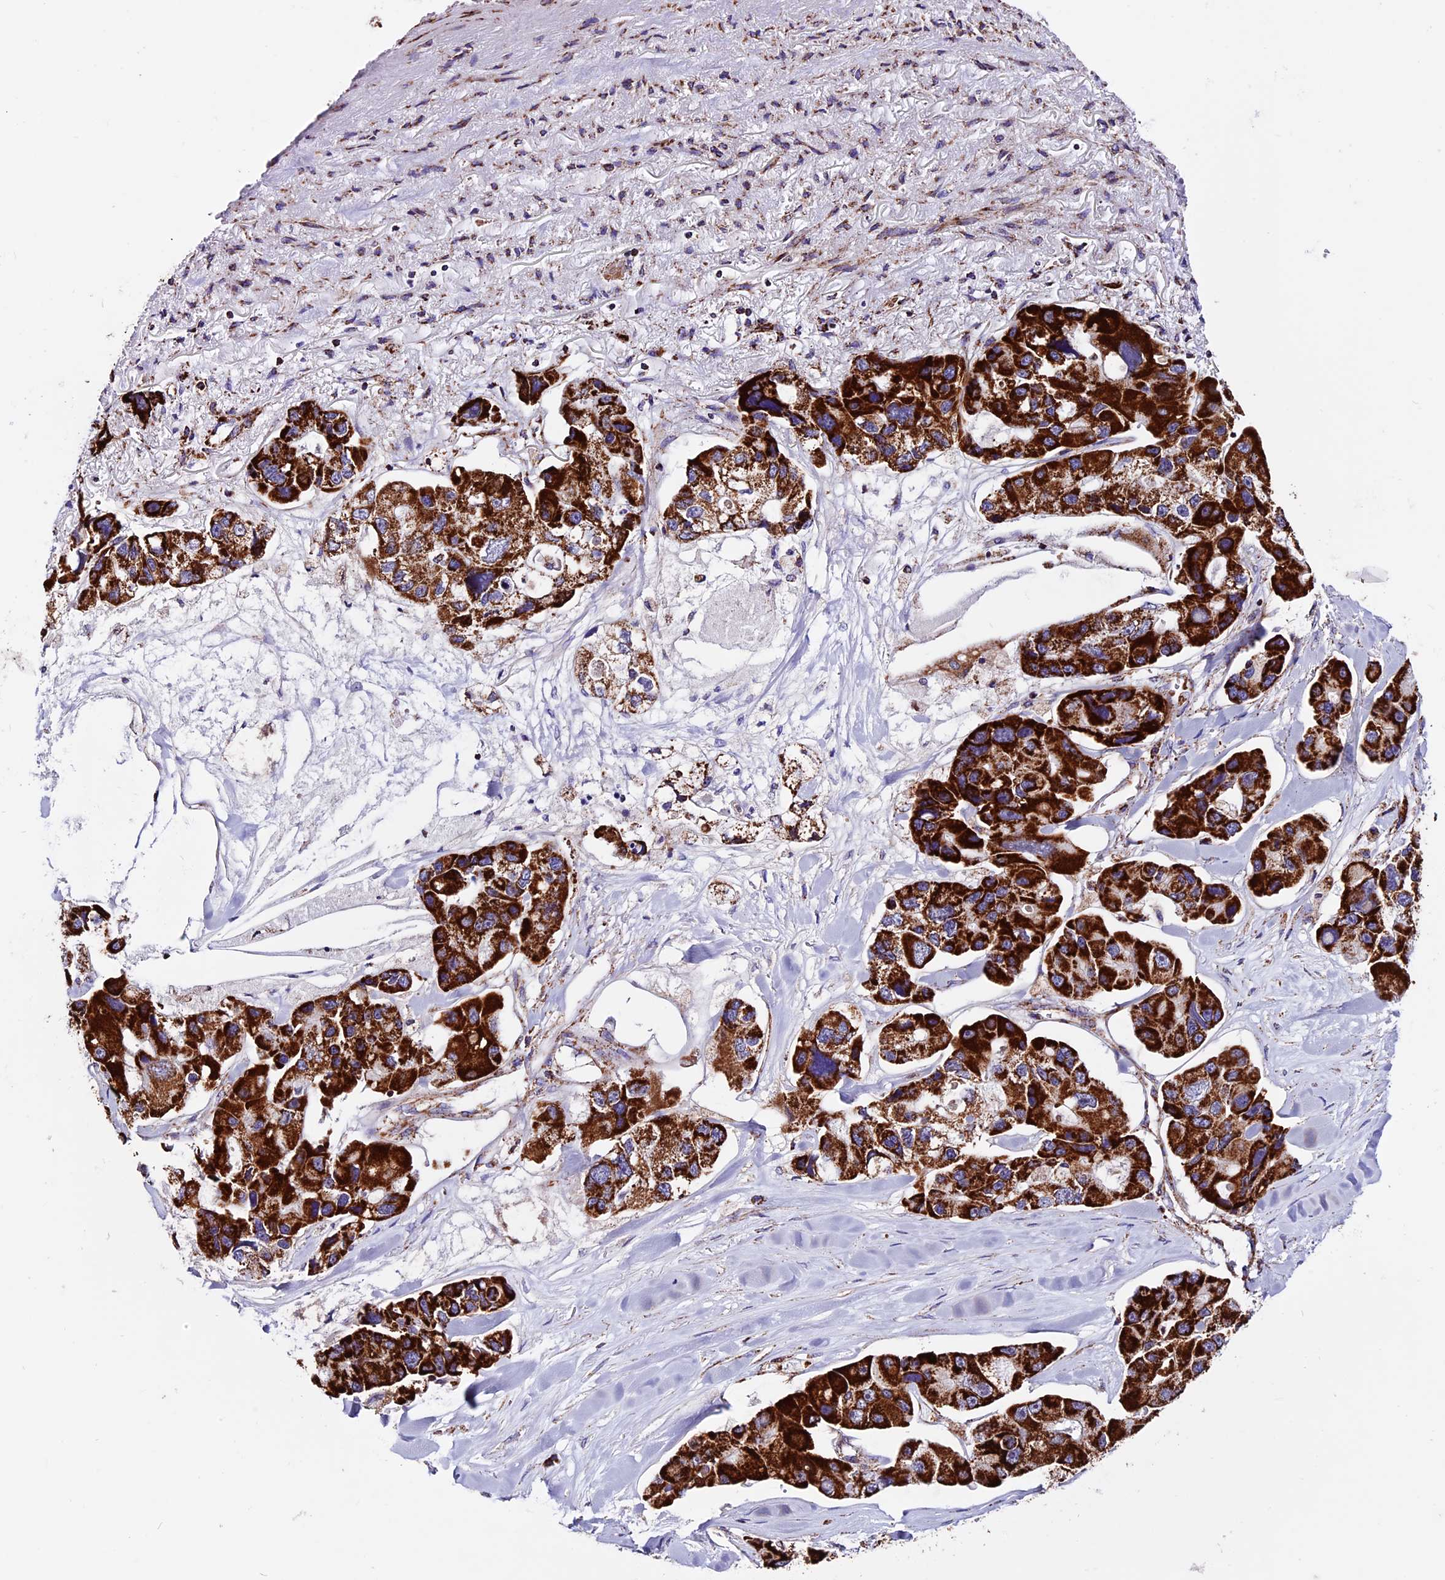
{"staining": {"intensity": "strong", "quantity": ">75%", "location": "cytoplasmic/membranous"}, "tissue": "lung cancer", "cell_type": "Tumor cells", "image_type": "cancer", "snomed": [{"axis": "morphology", "description": "Adenocarcinoma, NOS"}, {"axis": "topography", "description": "Lung"}], "caption": "High-power microscopy captured an immunohistochemistry (IHC) micrograph of lung adenocarcinoma, revealing strong cytoplasmic/membranous staining in approximately >75% of tumor cells. (IHC, brightfield microscopy, high magnification).", "gene": "CX3CL1", "patient": {"sex": "female", "age": 54}}